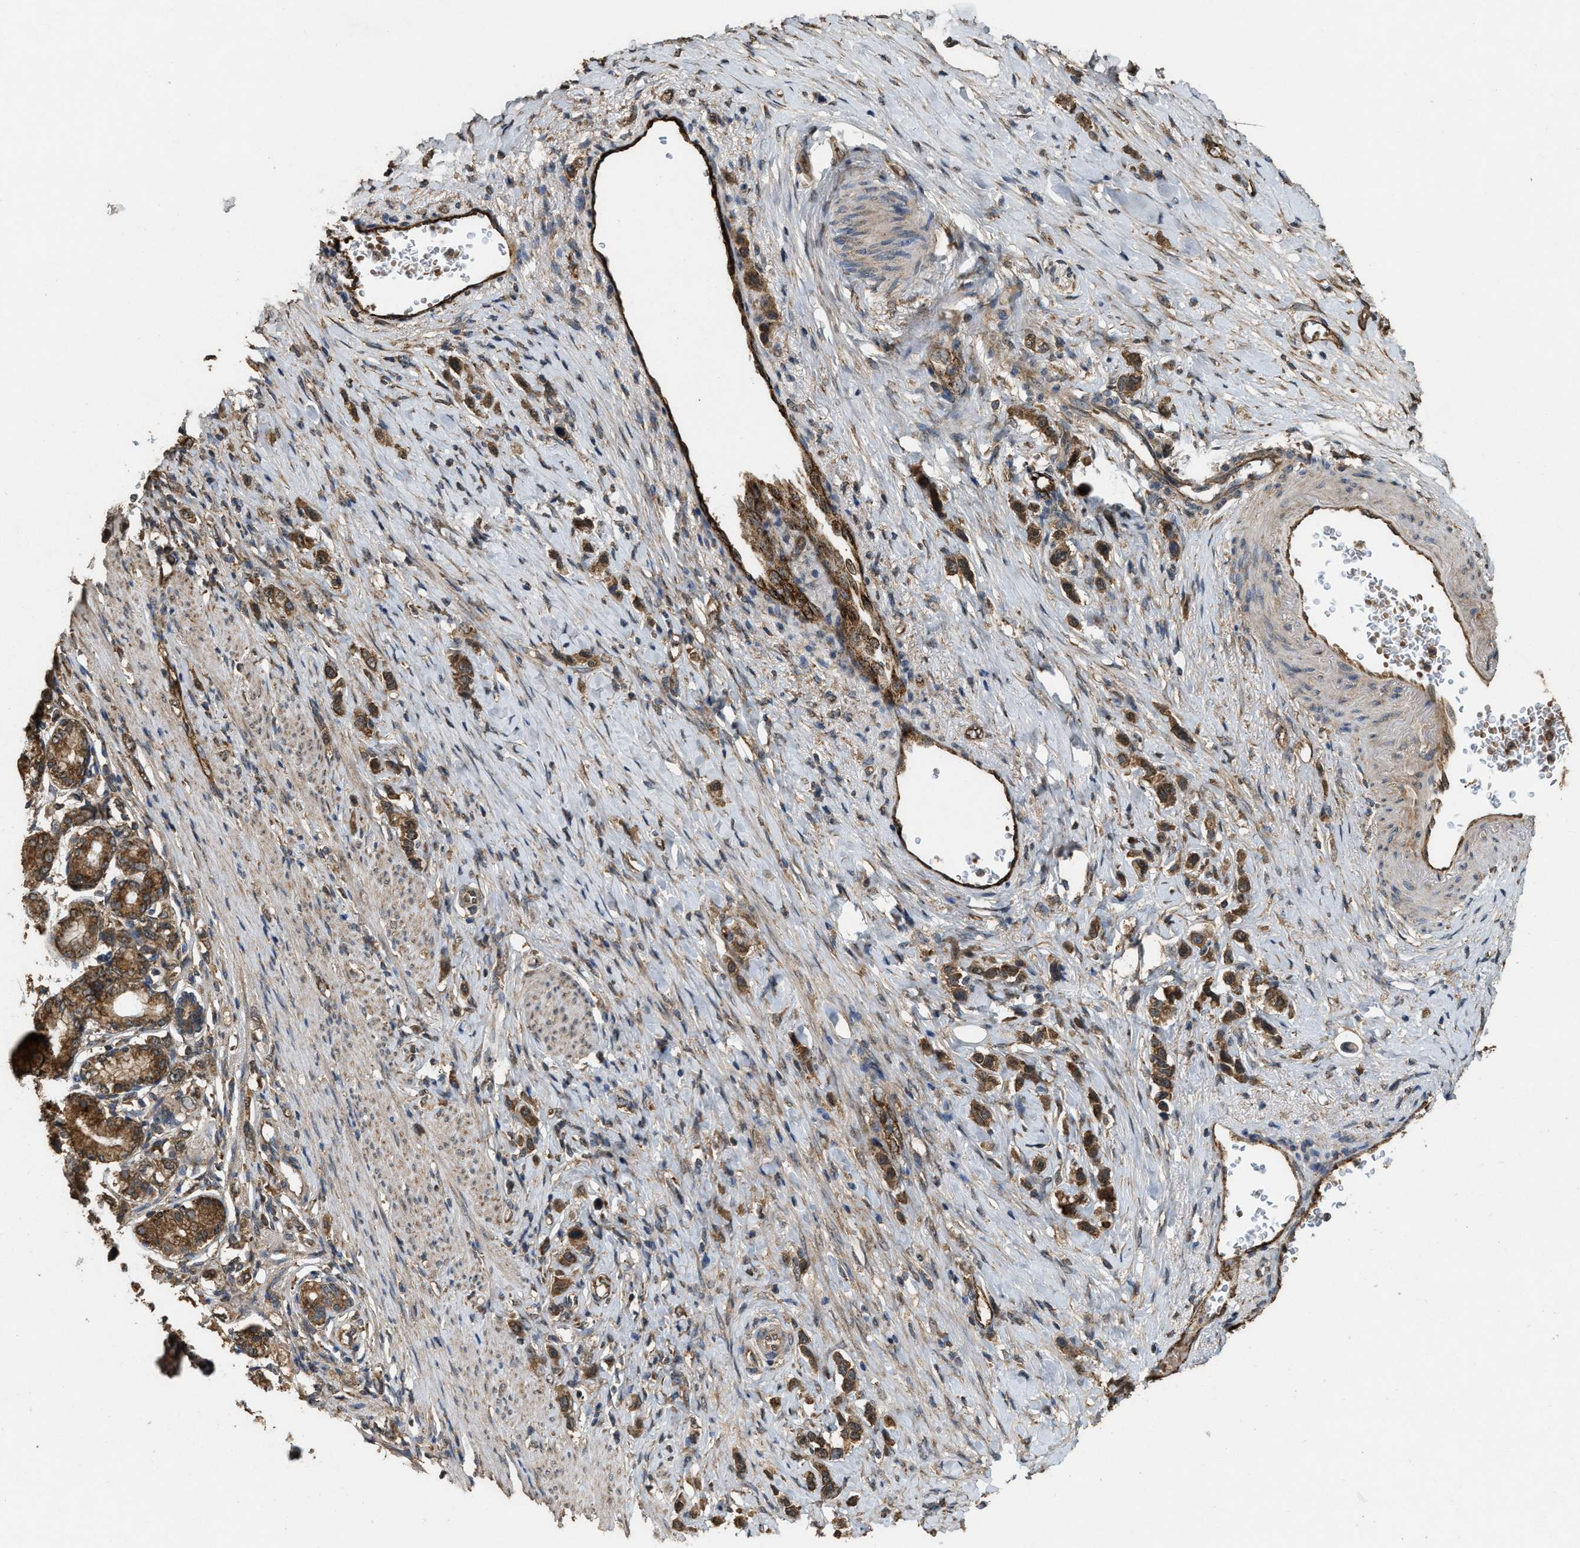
{"staining": {"intensity": "moderate", "quantity": ">75%", "location": "cytoplasmic/membranous"}, "tissue": "stomach cancer", "cell_type": "Tumor cells", "image_type": "cancer", "snomed": [{"axis": "morphology", "description": "Adenocarcinoma, NOS"}, {"axis": "topography", "description": "Stomach"}], "caption": "Approximately >75% of tumor cells in stomach cancer (adenocarcinoma) exhibit moderate cytoplasmic/membranous protein expression as visualized by brown immunohistochemical staining.", "gene": "ARHGEF5", "patient": {"sex": "female", "age": 65}}